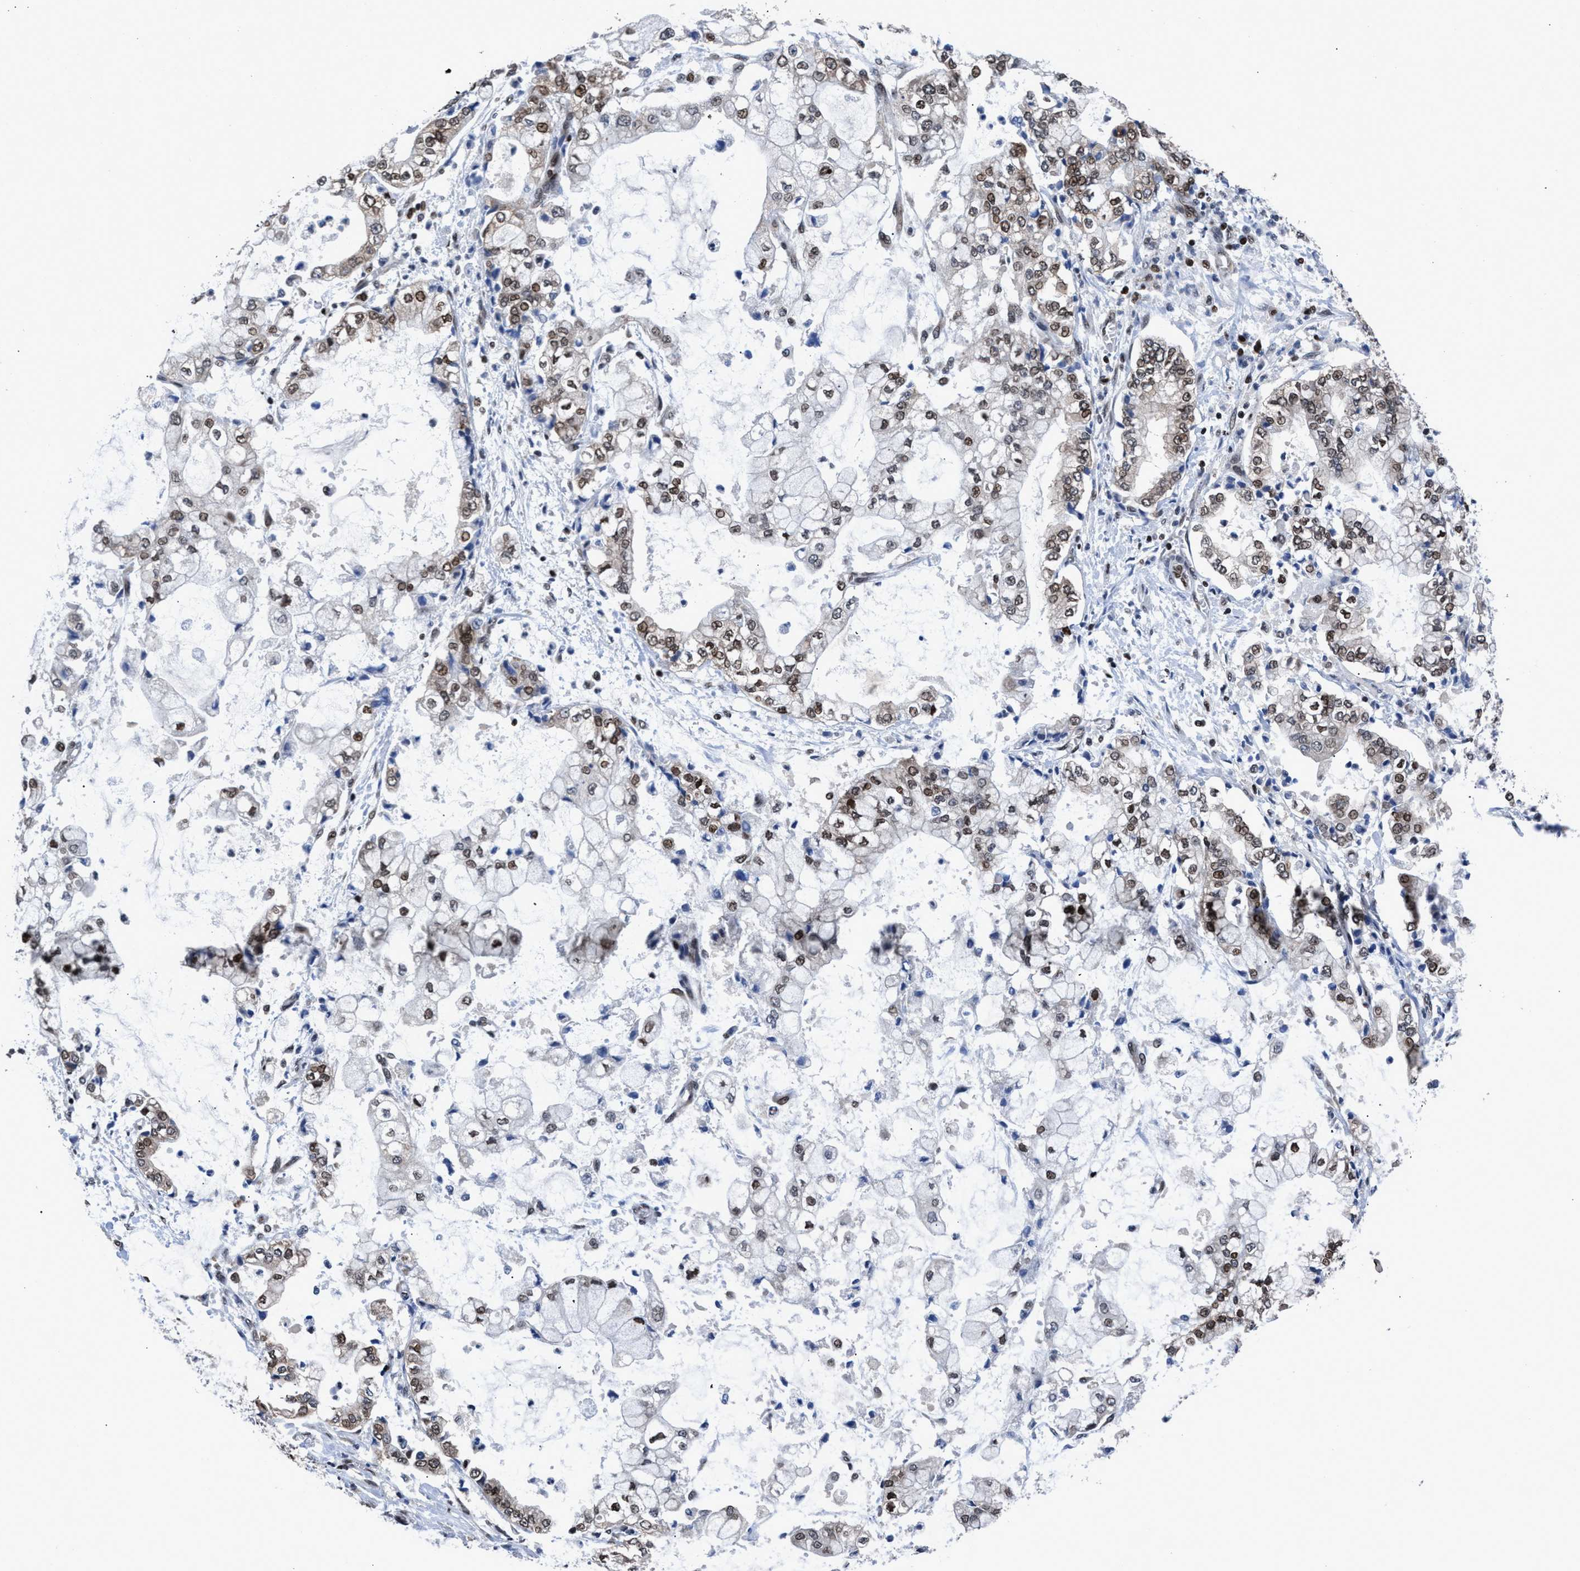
{"staining": {"intensity": "moderate", "quantity": ">75%", "location": "nuclear"}, "tissue": "stomach cancer", "cell_type": "Tumor cells", "image_type": "cancer", "snomed": [{"axis": "morphology", "description": "Adenocarcinoma, NOS"}, {"axis": "topography", "description": "Stomach"}], "caption": "Immunohistochemical staining of human stomach cancer reveals moderate nuclear protein staining in about >75% of tumor cells.", "gene": "WDR81", "patient": {"sex": "male", "age": 76}}